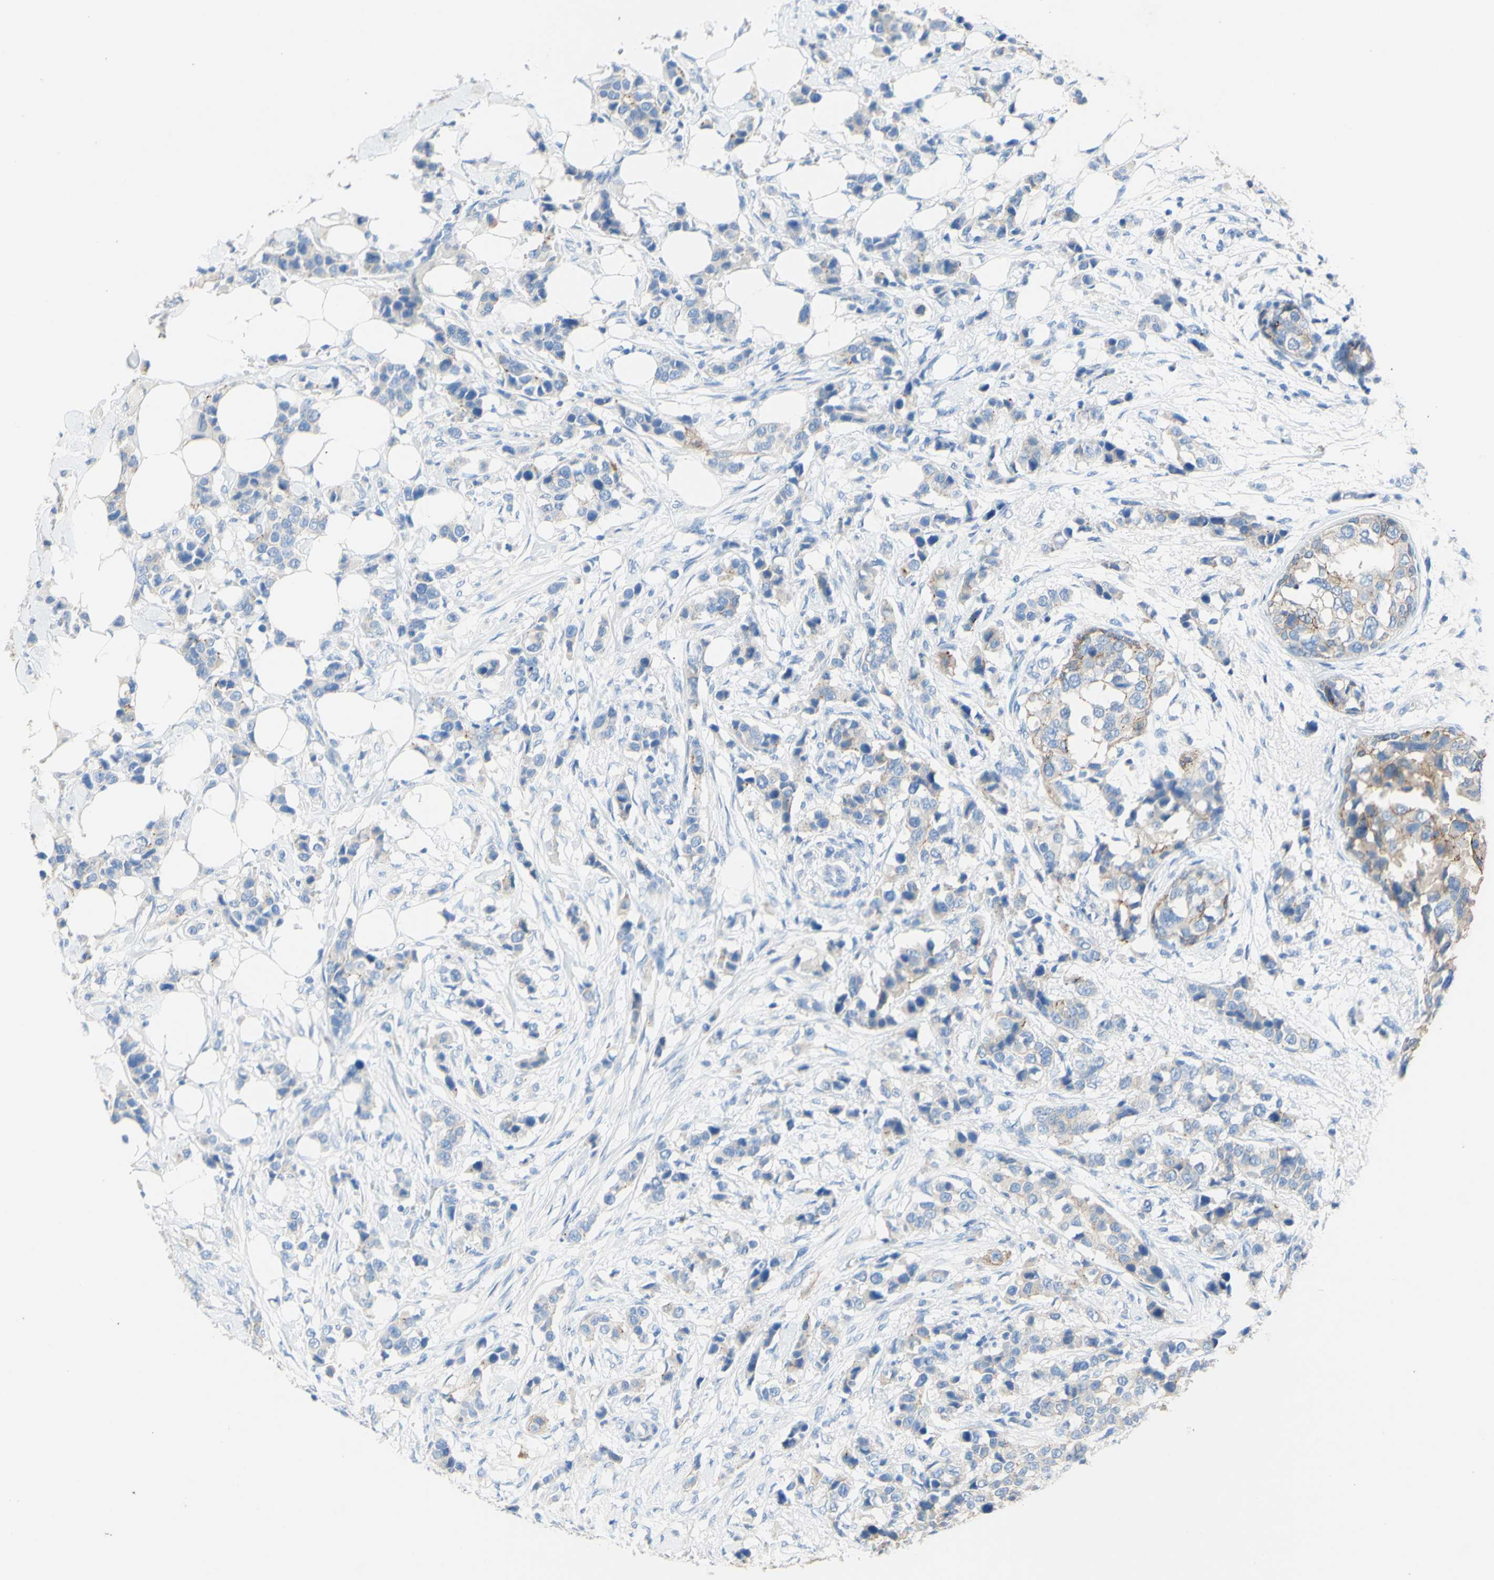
{"staining": {"intensity": "moderate", "quantity": "25%-75%", "location": "cytoplasmic/membranous"}, "tissue": "breast cancer", "cell_type": "Tumor cells", "image_type": "cancer", "snomed": [{"axis": "morphology", "description": "Normal tissue, NOS"}, {"axis": "morphology", "description": "Duct carcinoma"}, {"axis": "topography", "description": "Breast"}], "caption": "Breast cancer (invasive ductal carcinoma) was stained to show a protein in brown. There is medium levels of moderate cytoplasmic/membranous staining in about 25%-75% of tumor cells.", "gene": "DSC2", "patient": {"sex": "female", "age": 50}}